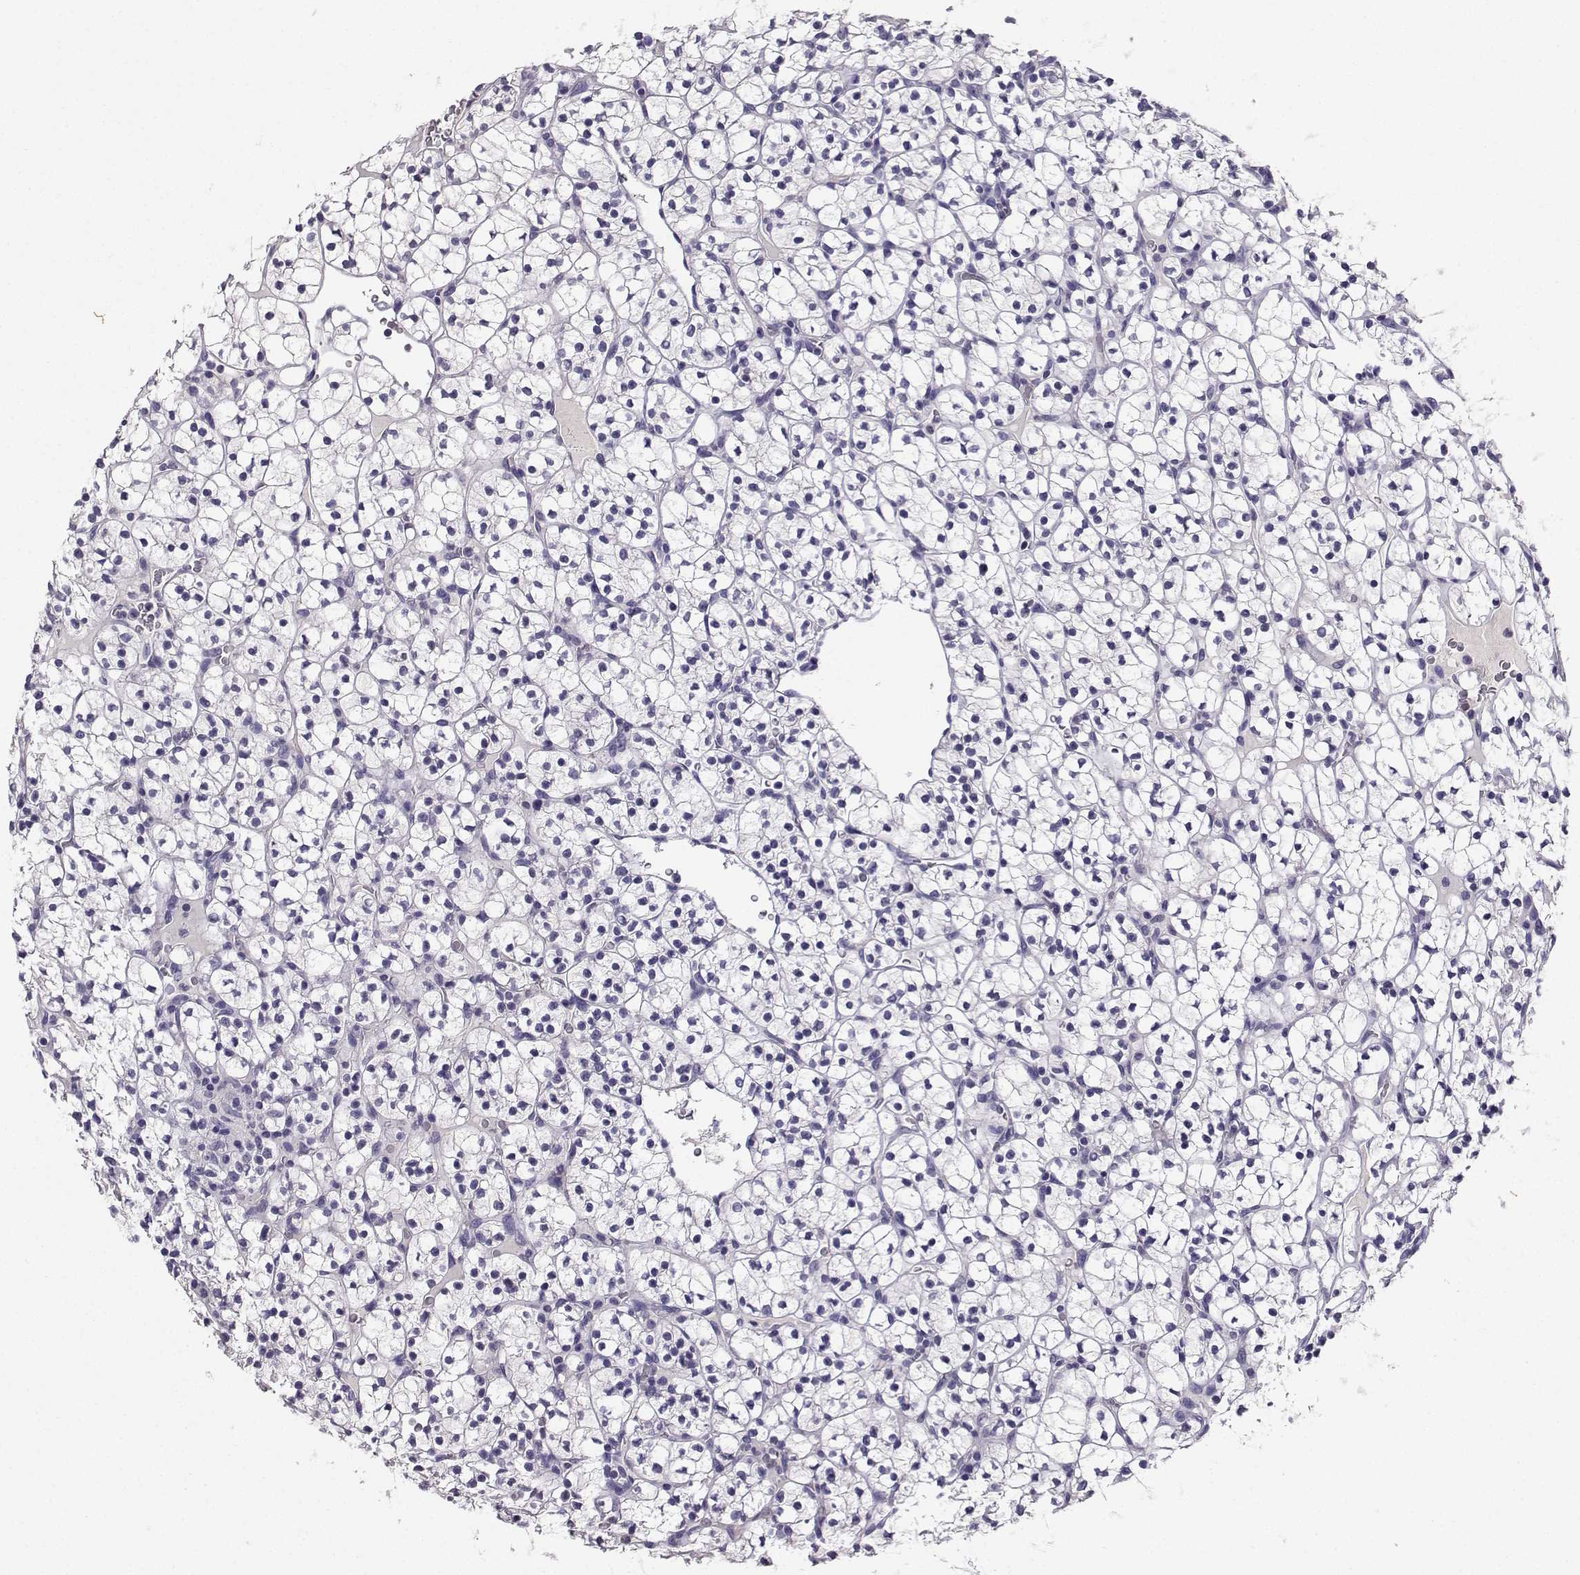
{"staining": {"intensity": "negative", "quantity": "none", "location": "none"}, "tissue": "renal cancer", "cell_type": "Tumor cells", "image_type": "cancer", "snomed": [{"axis": "morphology", "description": "Adenocarcinoma, NOS"}, {"axis": "topography", "description": "Kidney"}], "caption": "Micrograph shows no protein positivity in tumor cells of adenocarcinoma (renal) tissue.", "gene": "SPAG11B", "patient": {"sex": "female", "age": 89}}